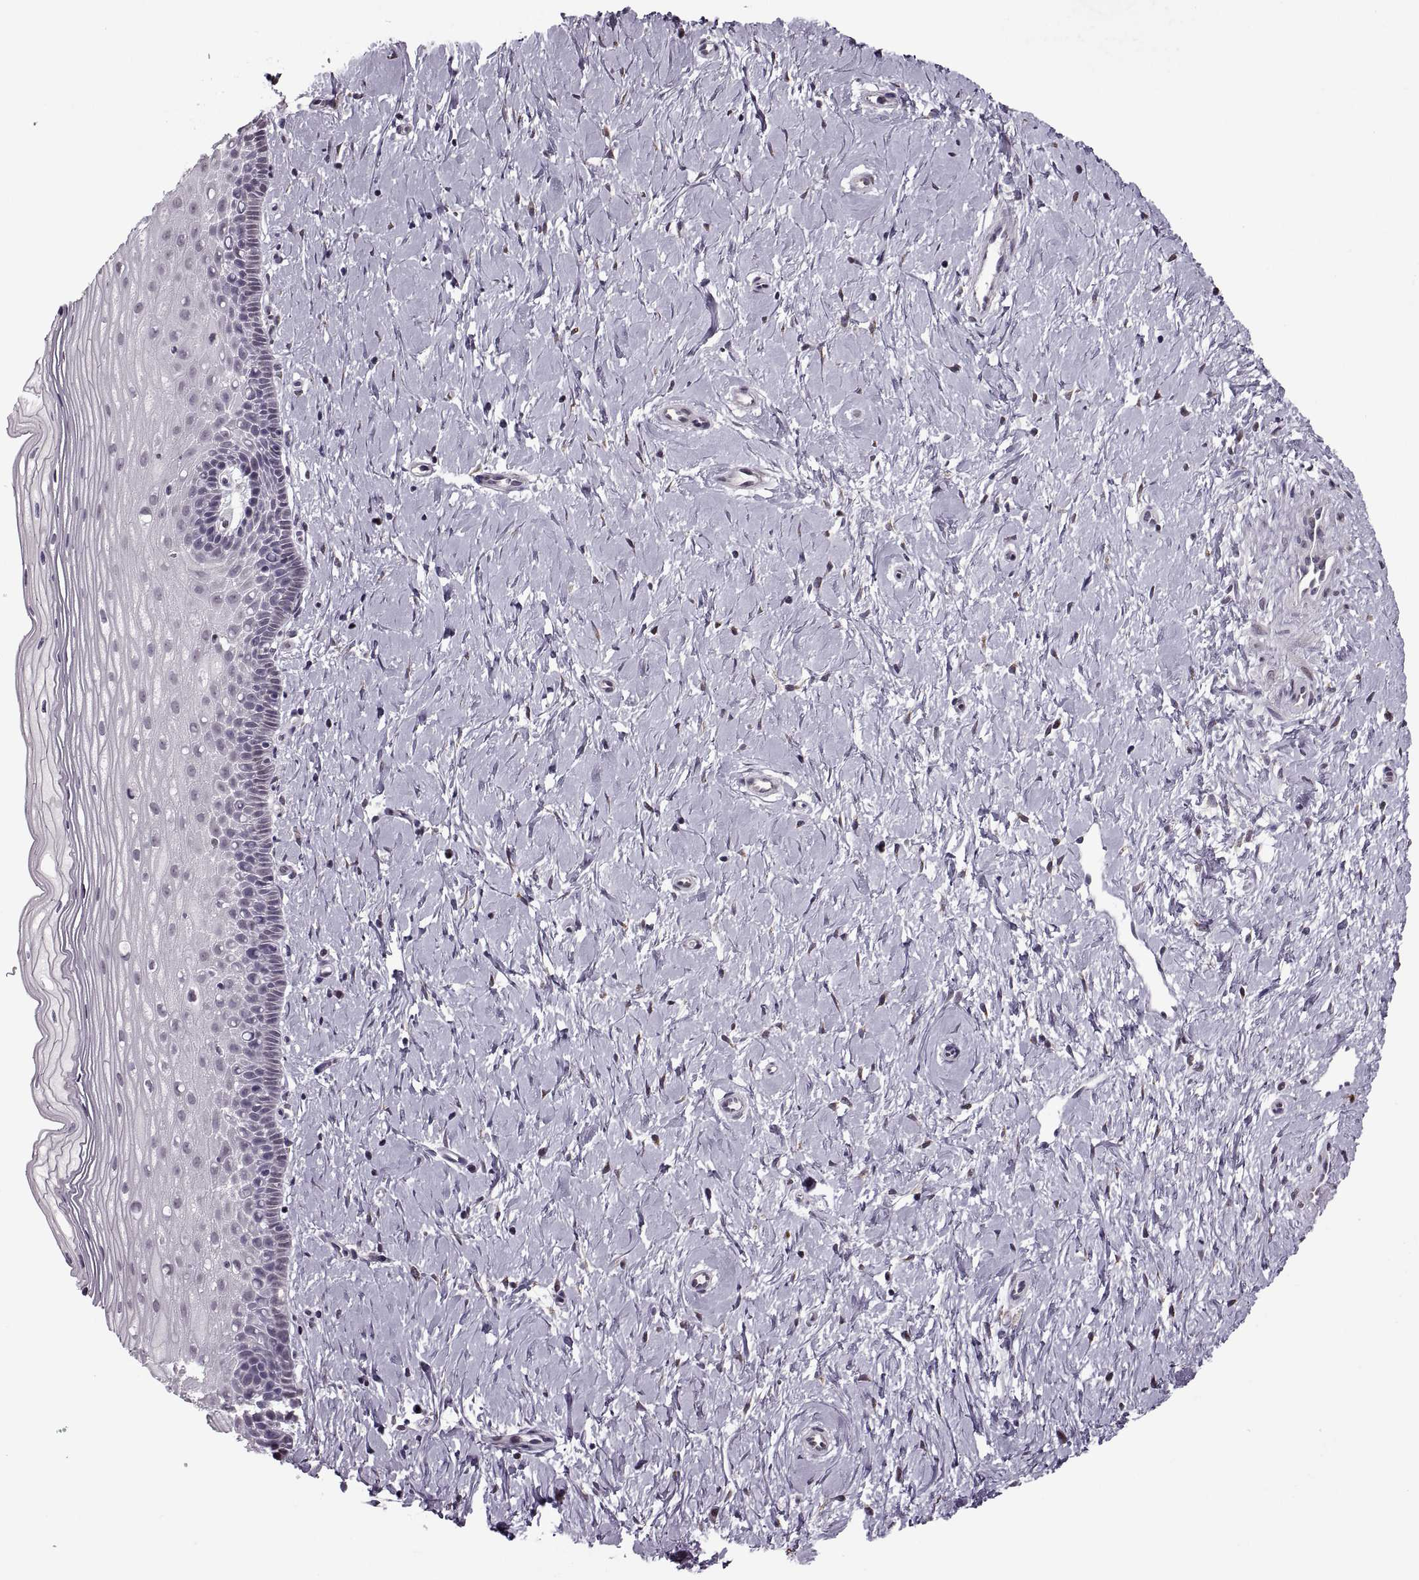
{"staining": {"intensity": "weak", "quantity": "<25%", "location": "cytoplasmic/membranous"}, "tissue": "cervix", "cell_type": "Glandular cells", "image_type": "normal", "snomed": [{"axis": "morphology", "description": "Normal tissue, NOS"}, {"axis": "topography", "description": "Cervix"}], "caption": "DAB immunohistochemical staining of benign cervix displays no significant expression in glandular cells. The staining is performed using DAB (3,3'-diaminobenzidine) brown chromogen with nuclei counter-stained in using hematoxylin.", "gene": "PRSS37", "patient": {"sex": "female", "age": 37}}